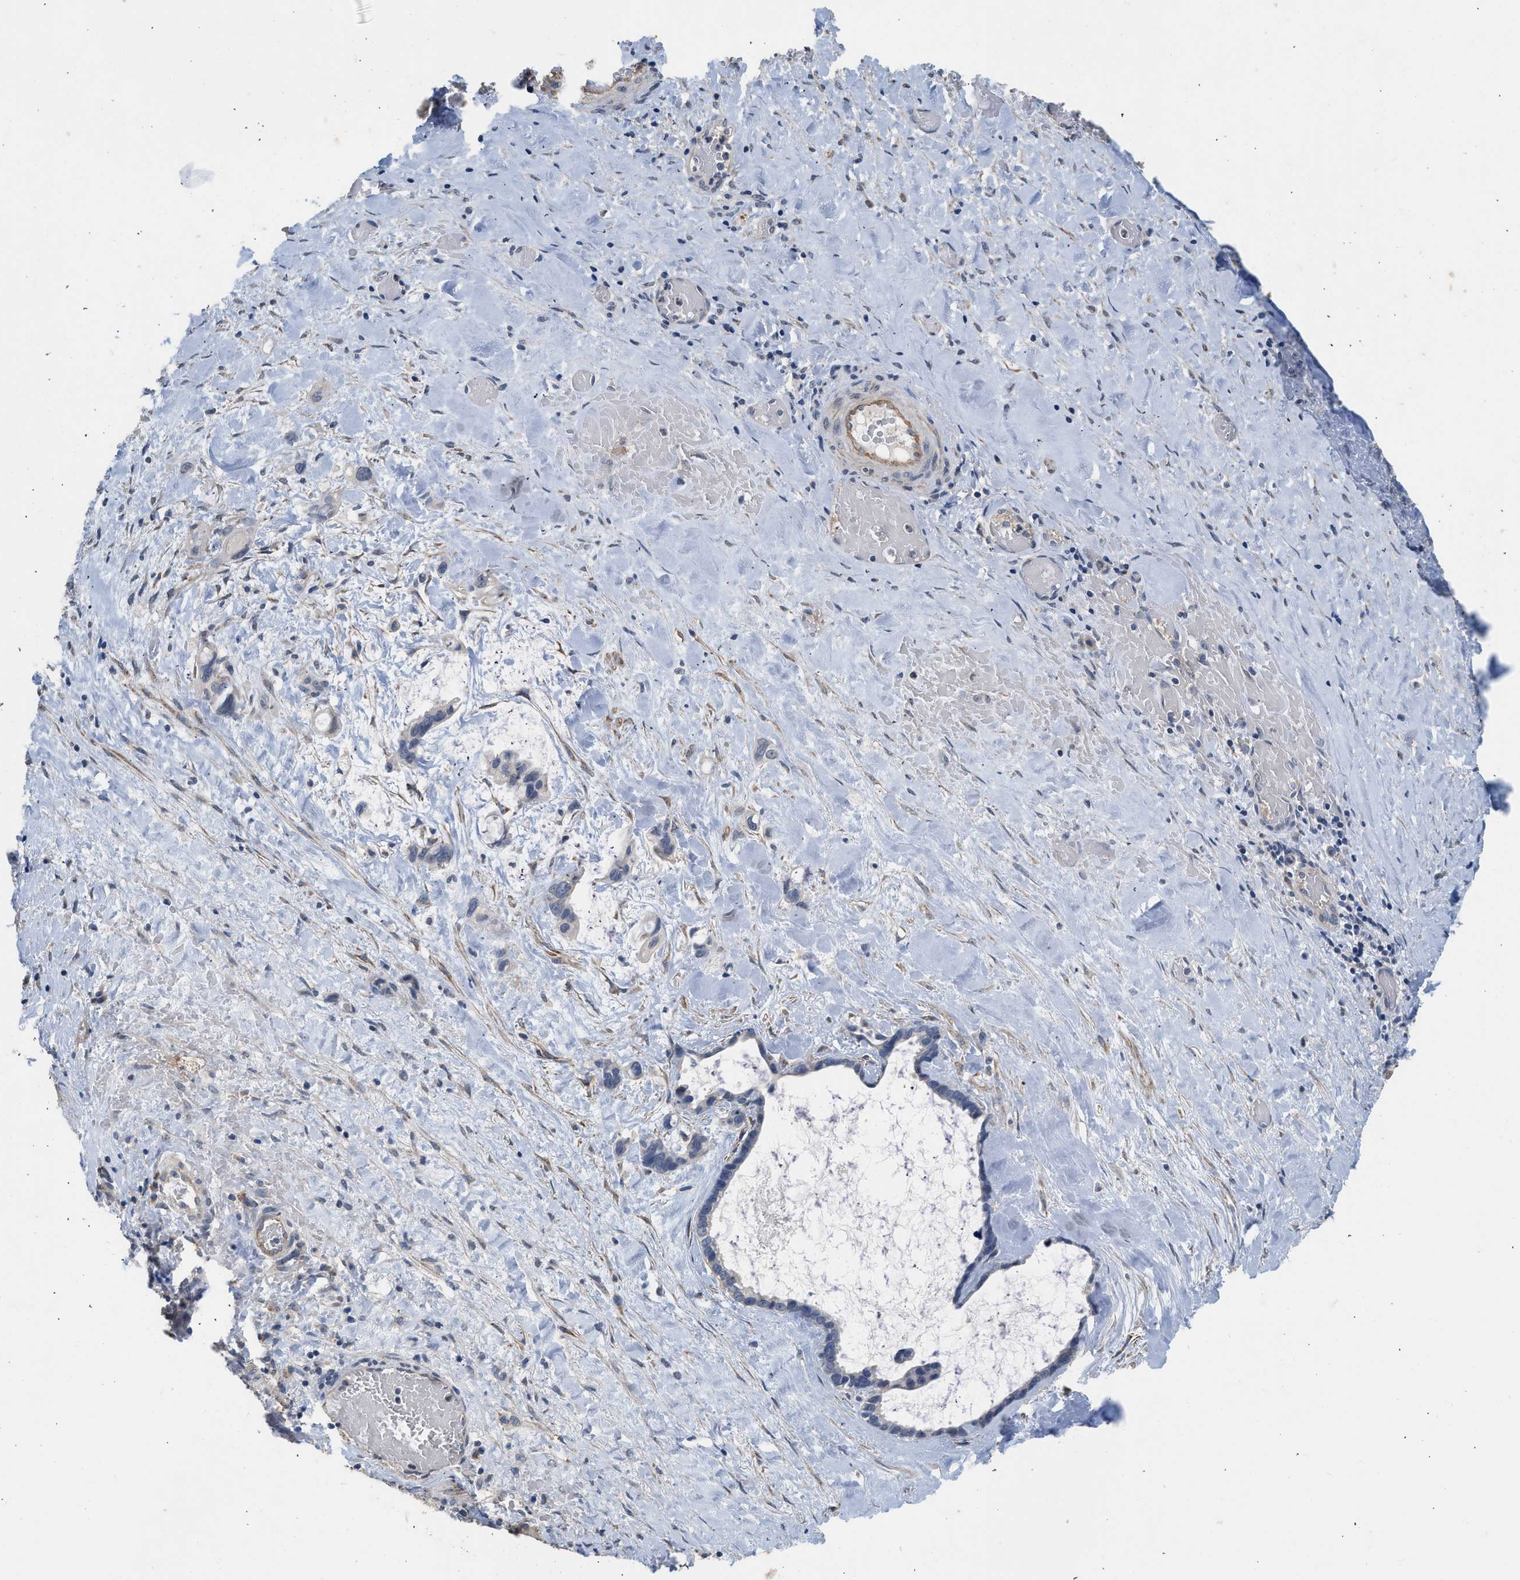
{"staining": {"intensity": "negative", "quantity": "none", "location": "none"}, "tissue": "liver cancer", "cell_type": "Tumor cells", "image_type": "cancer", "snomed": [{"axis": "morphology", "description": "Cholangiocarcinoma"}, {"axis": "topography", "description": "Liver"}], "caption": "Tumor cells show no significant protein positivity in liver cancer (cholangiocarcinoma).", "gene": "CSF3R", "patient": {"sex": "female", "age": 65}}